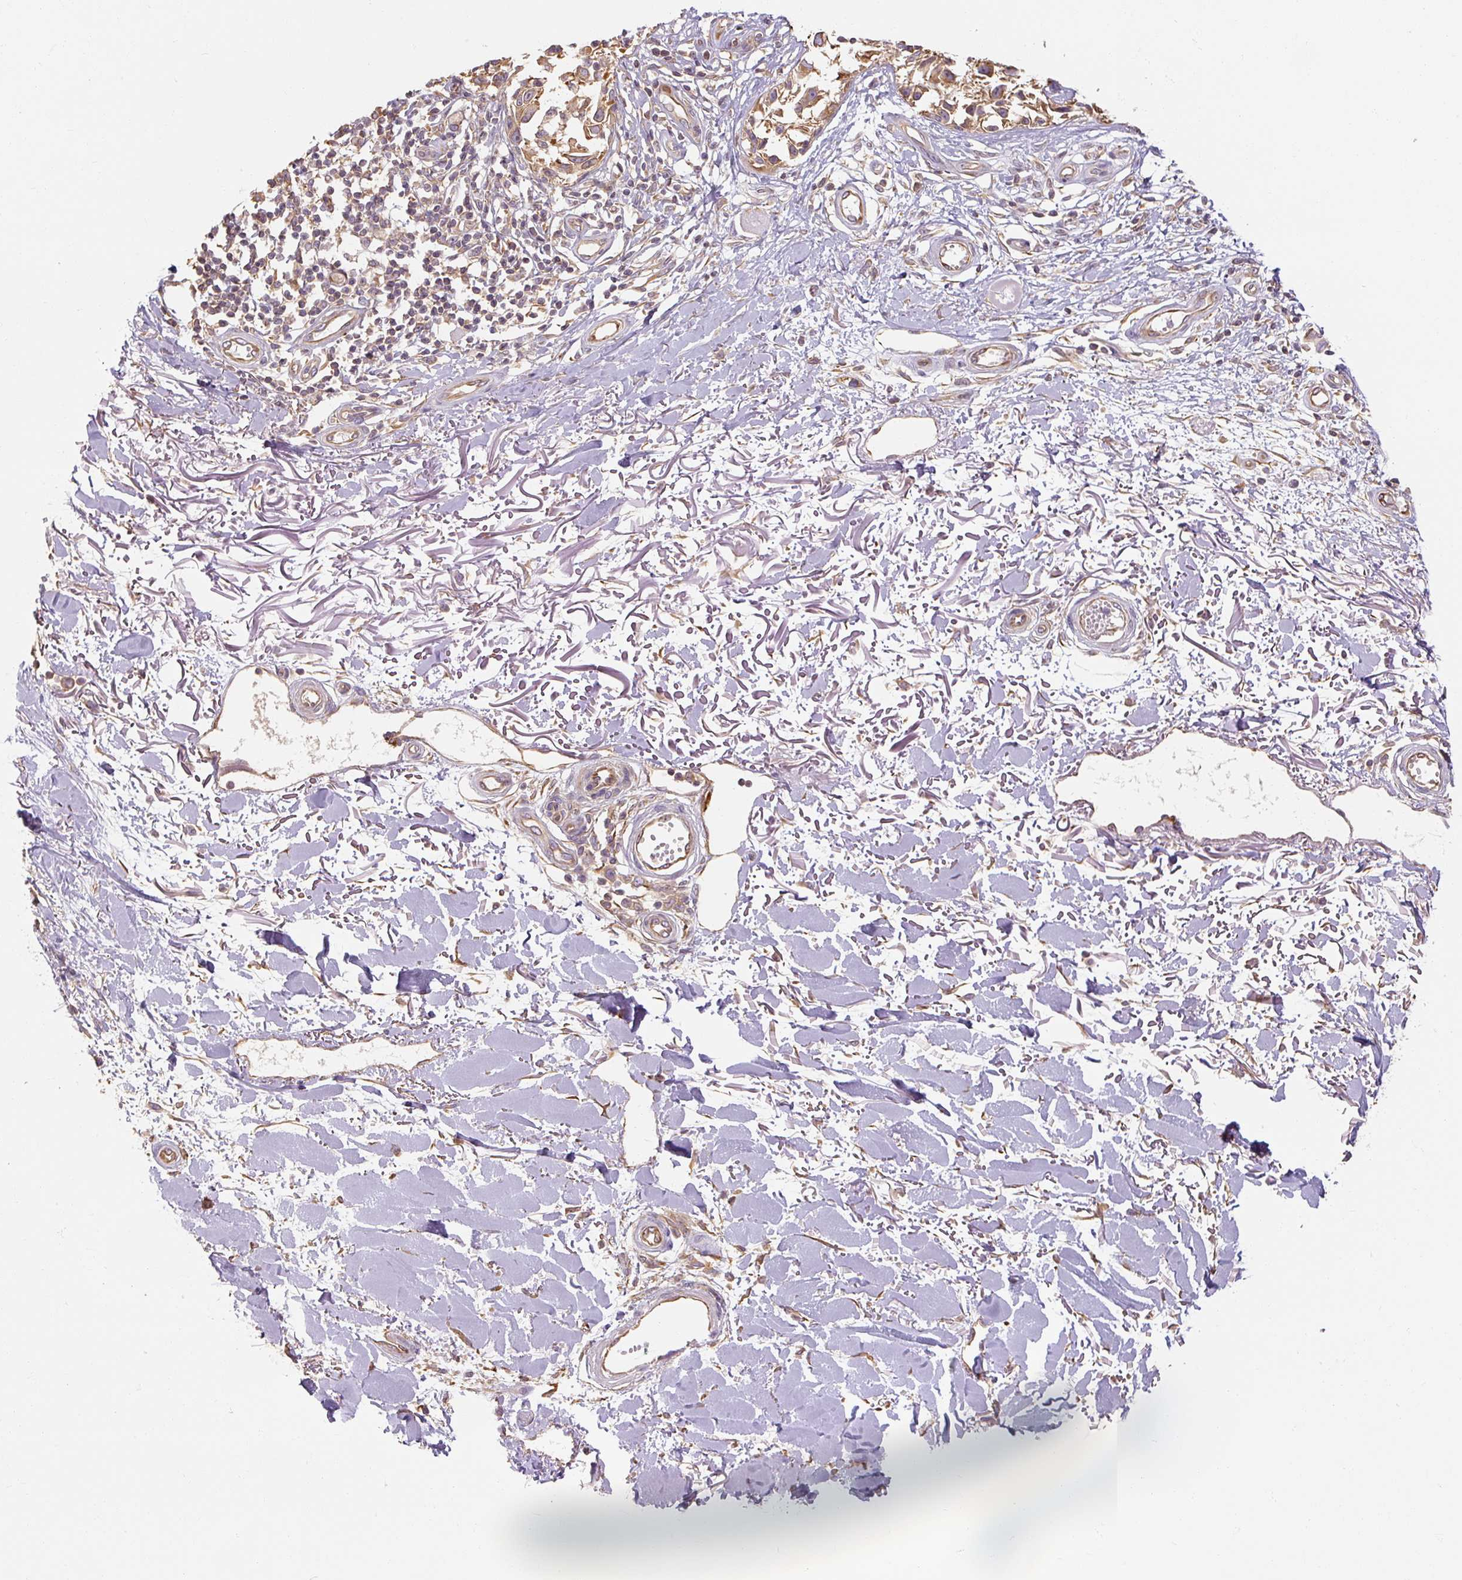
{"staining": {"intensity": "moderate", "quantity": ">75%", "location": "cytoplasmic/membranous"}, "tissue": "melanoma", "cell_type": "Tumor cells", "image_type": "cancer", "snomed": [{"axis": "morphology", "description": "Malignant melanoma, NOS"}, {"axis": "topography", "description": "Skin"}], "caption": "High-power microscopy captured an immunohistochemistry (IHC) micrograph of melanoma, revealing moderate cytoplasmic/membranous staining in about >75% of tumor cells.", "gene": "RB1CC1", "patient": {"sex": "male", "age": 73}}